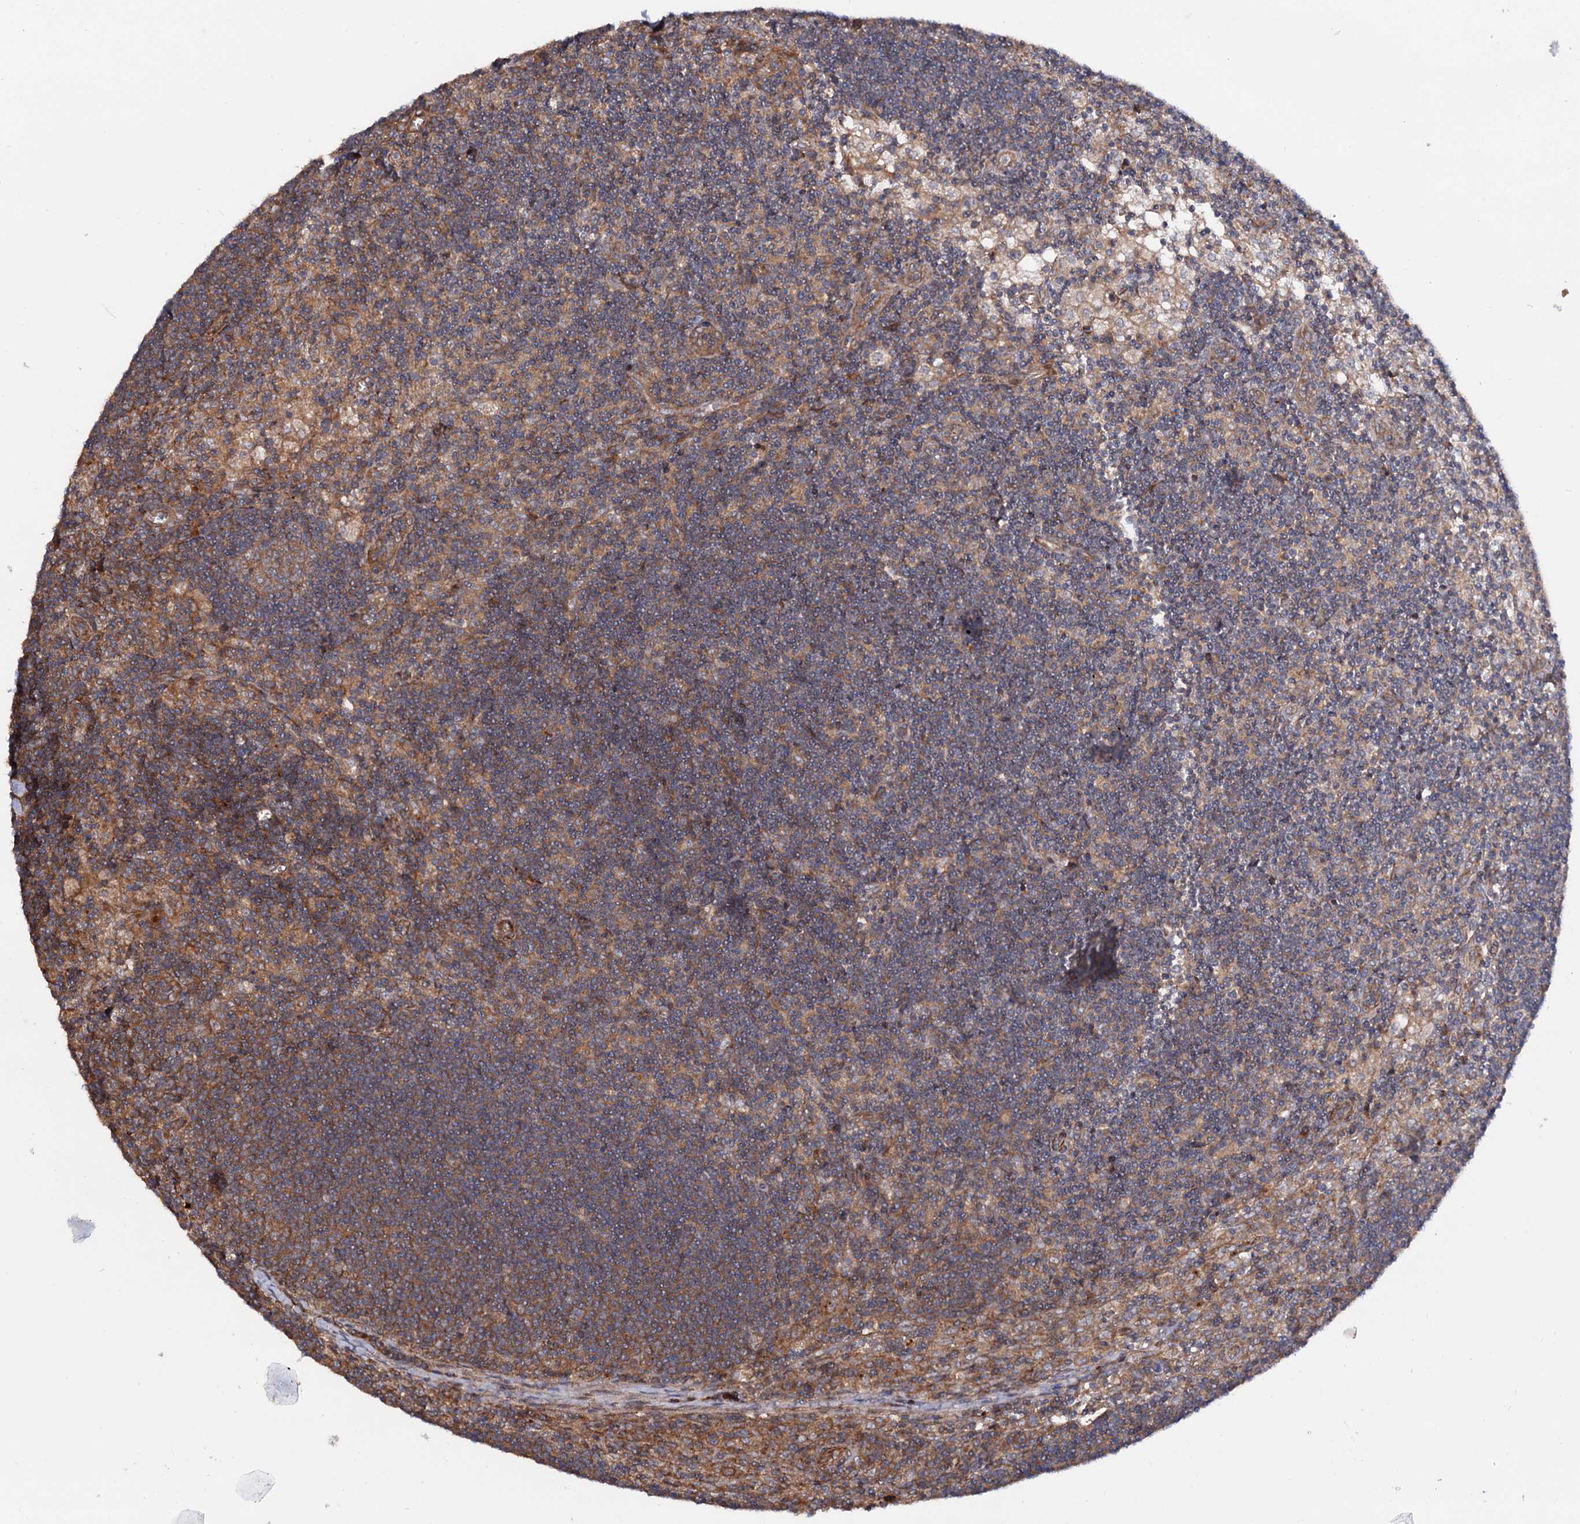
{"staining": {"intensity": "moderate", "quantity": ">75%", "location": "cytoplasmic/membranous"}, "tissue": "lymph node", "cell_type": "Germinal center cells", "image_type": "normal", "snomed": [{"axis": "morphology", "description": "Normal tissue, NOS"}, {"axis": "topography", "description": "Lymph node"}], "caption": "Normal lymph node reveals moderate cytoplasmic/membranous staining in approximately >75% of germinal center cells The staining was performed using DAB (3,3'-diaminobenzidine) to visualize the protein expression in brown, while the nuclei were stained in blue with hematoxylin (Magnification: 20x)..", "gene": "FERMT2", "patient": {"sex": "male", "age": 24}}